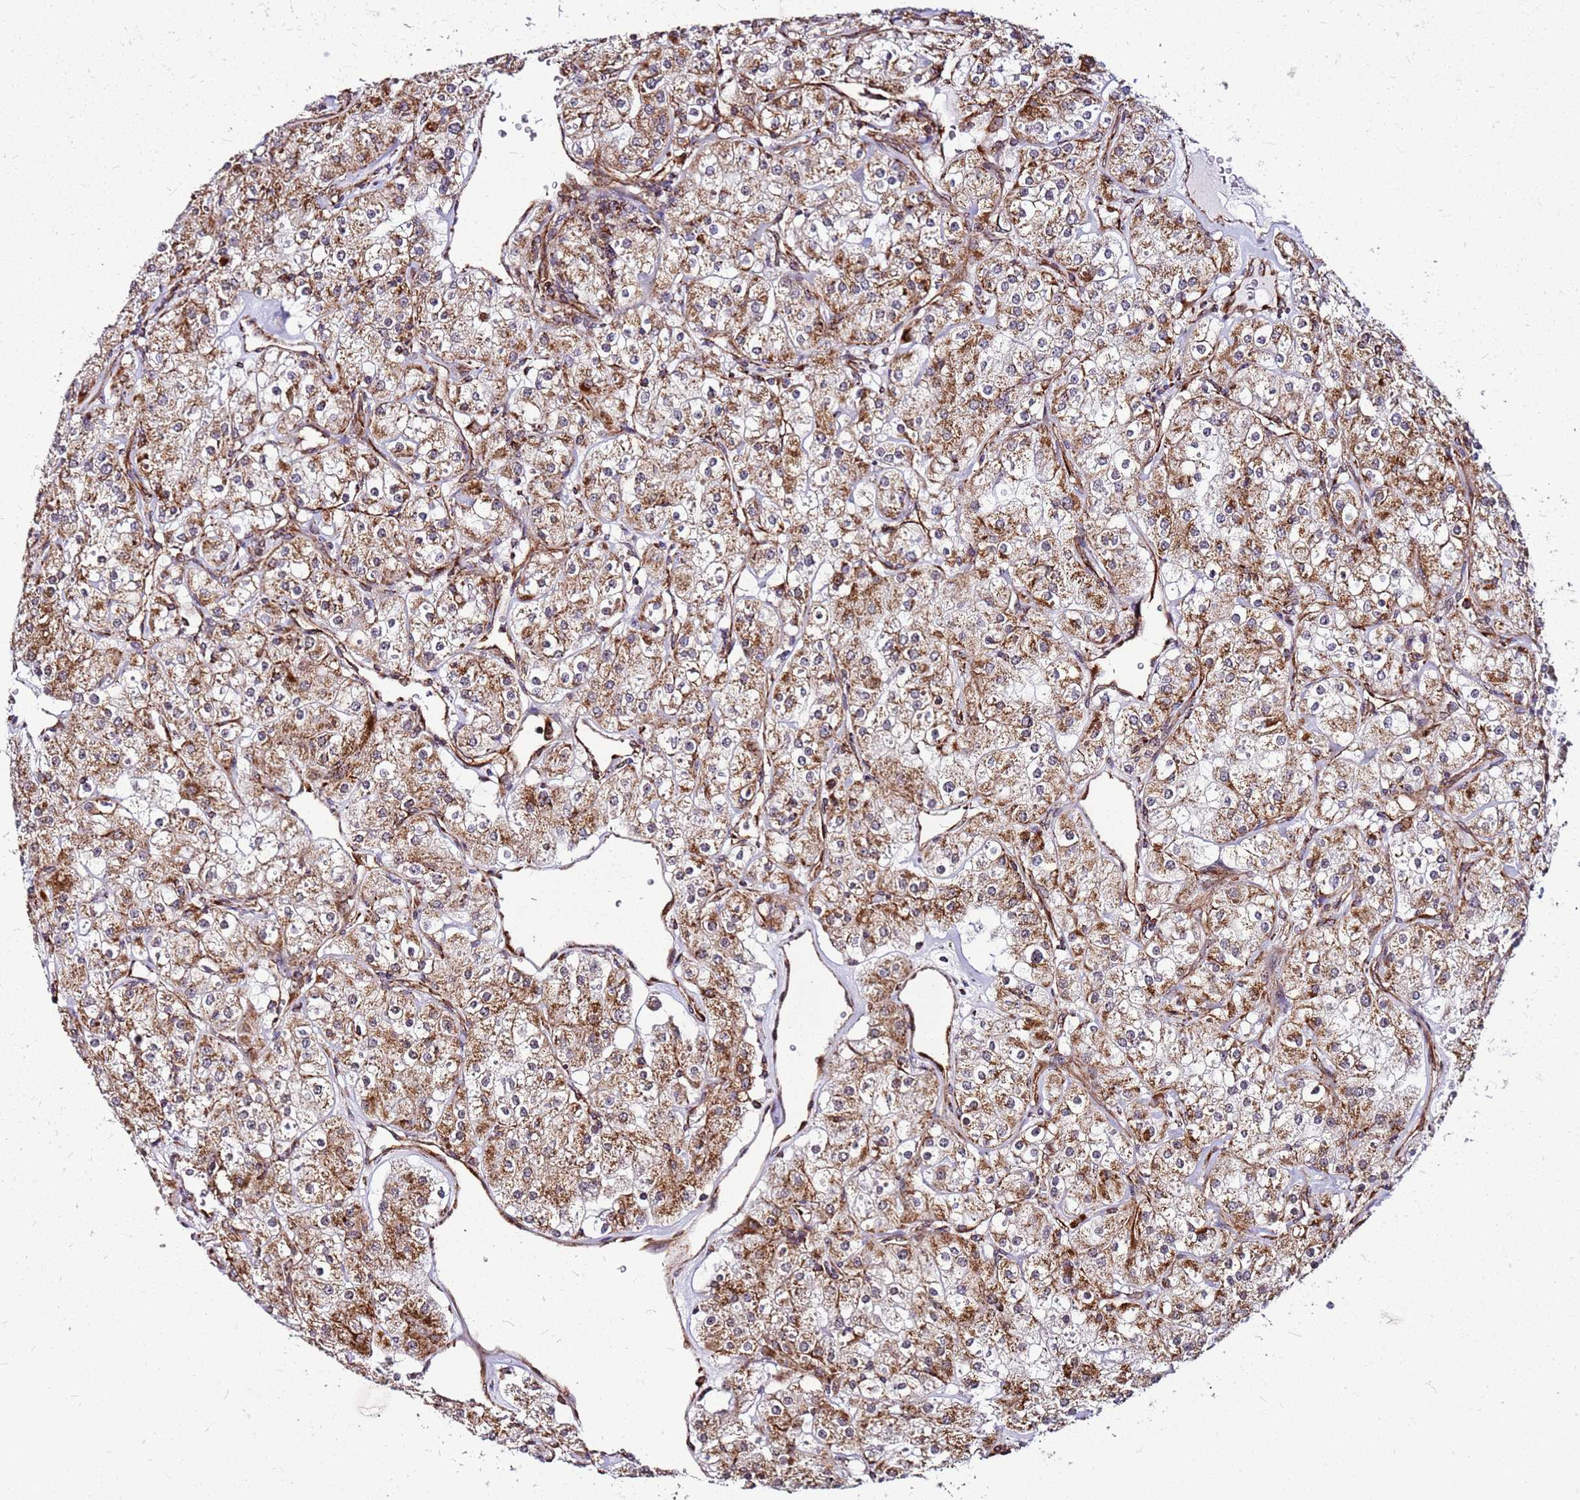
{"staining": {"intensity": "moderate", "quantity": ">75%", "location": "cytoplasmic/membranous"}, "tissue": "renal cancer", "cell_type": "Tumor cells", "image_type": "cancer", "snomed": [{"axis": "morphology", "description": "Adenocarcinoma, NOS"}, {"axis": "topography", "description": "Kidney"}], "caption": "IHC of adenocarcinoma (renal) reveals medium levels of moderate cytoplasmic/membranous expression in about >75% of tumor cells.", "gene": "OR51T1", "patient": {"sex": "male", "age": 77}}